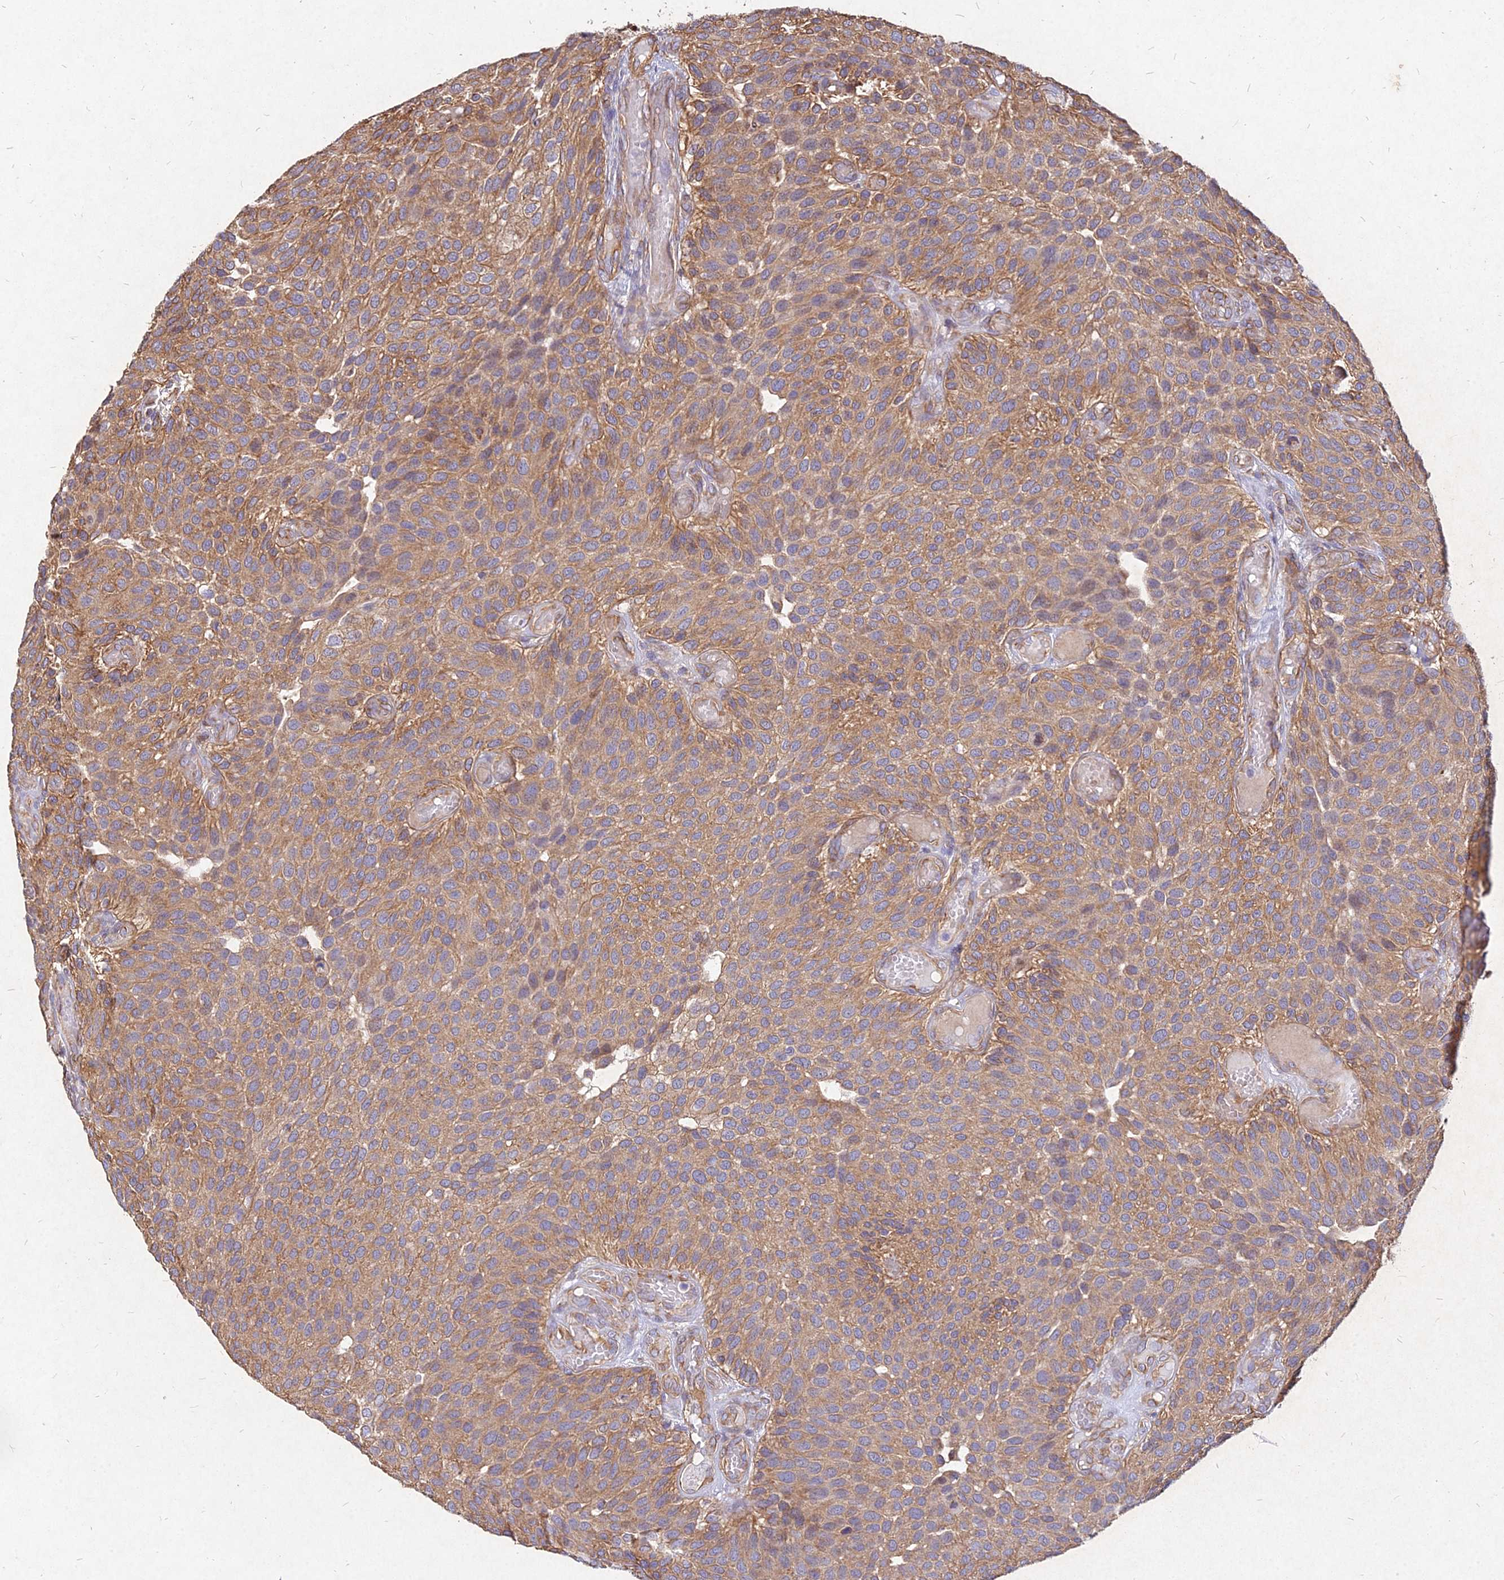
{"staining": {"intensity": "moderate", "quantity": ">75%", "location": "cytoplasmic/membranous"}, "tissue": "urothelial cancer", "cell_type": "Tumor cells", "image_type": "cancer", "snomed": [{"axis": "morphology", "description": "Urothelial carcinoma, Low grade"}, {"axis": "topography", "description": "Urinary bladder"}], "caption": "IHC (DAB (3,3'-diaminobenzidine)) staining of human urothelial cancer shows moderate cytoplasmic/membranous protein staining in about >75% of tumor cells. (DAB IHC, brown staining for protein, blue staining for nuclei).", "gene": "SKA1", "patient": {"sex": "male", "age": 89}}